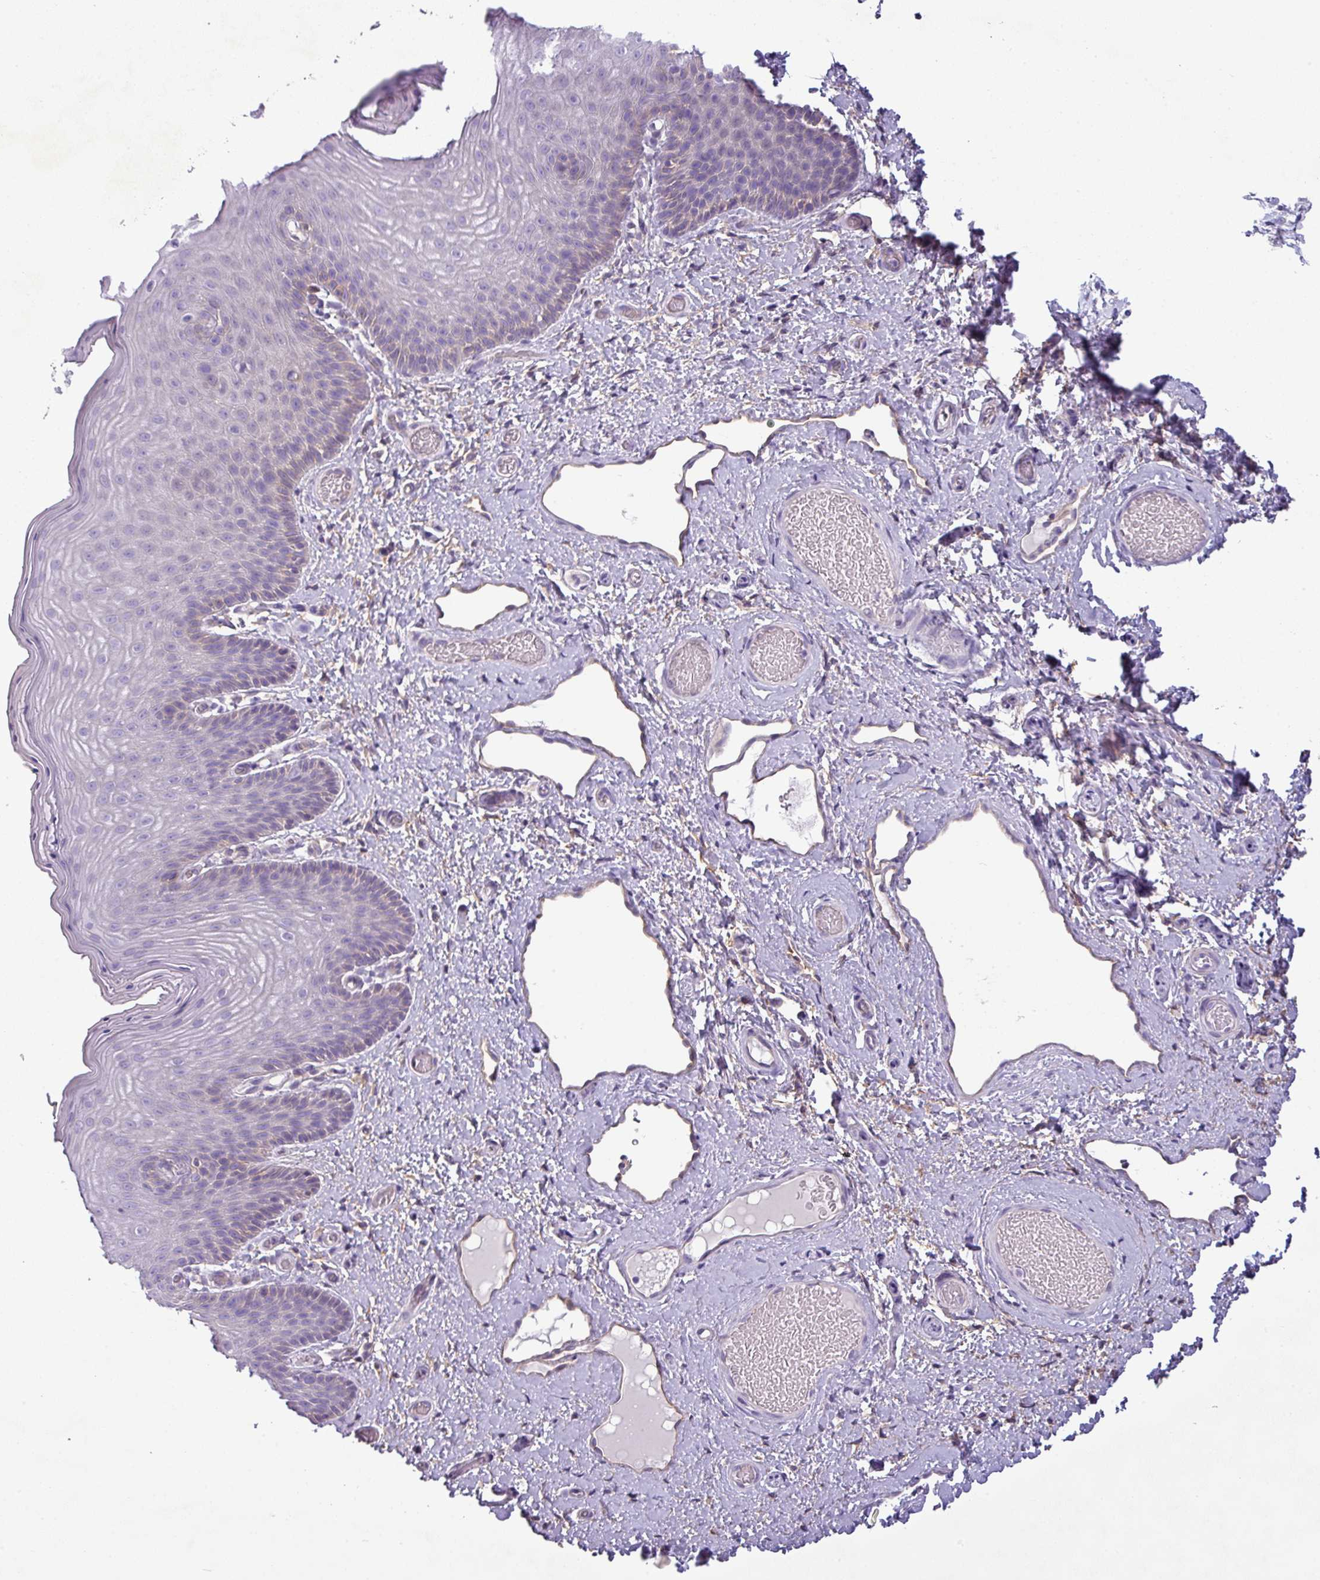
{"staining": {"intensity": "weak", "quantity": "<25%", "location": "cytoplasmic/membranous"}, "tissue": "skin", "cell_type": "Epidermal cells", "image_type": "normal", "snomed": [{"axis": "morphology", "description": "Normal tissue, NOS"}, {"axis": "topography", "description": "Anal"}], "caption": "Epidermal cells show no significant protein staining in benign skin. The staining was performed using DAB (3,3'-diaminobenzidine) to visualize the protein expression in brown, while the nuclei were stained in blue with hematoxylin (Magnification: 20x).", "gene": "TMEM178B", "patient": {"sex": "female", "age": 40}}